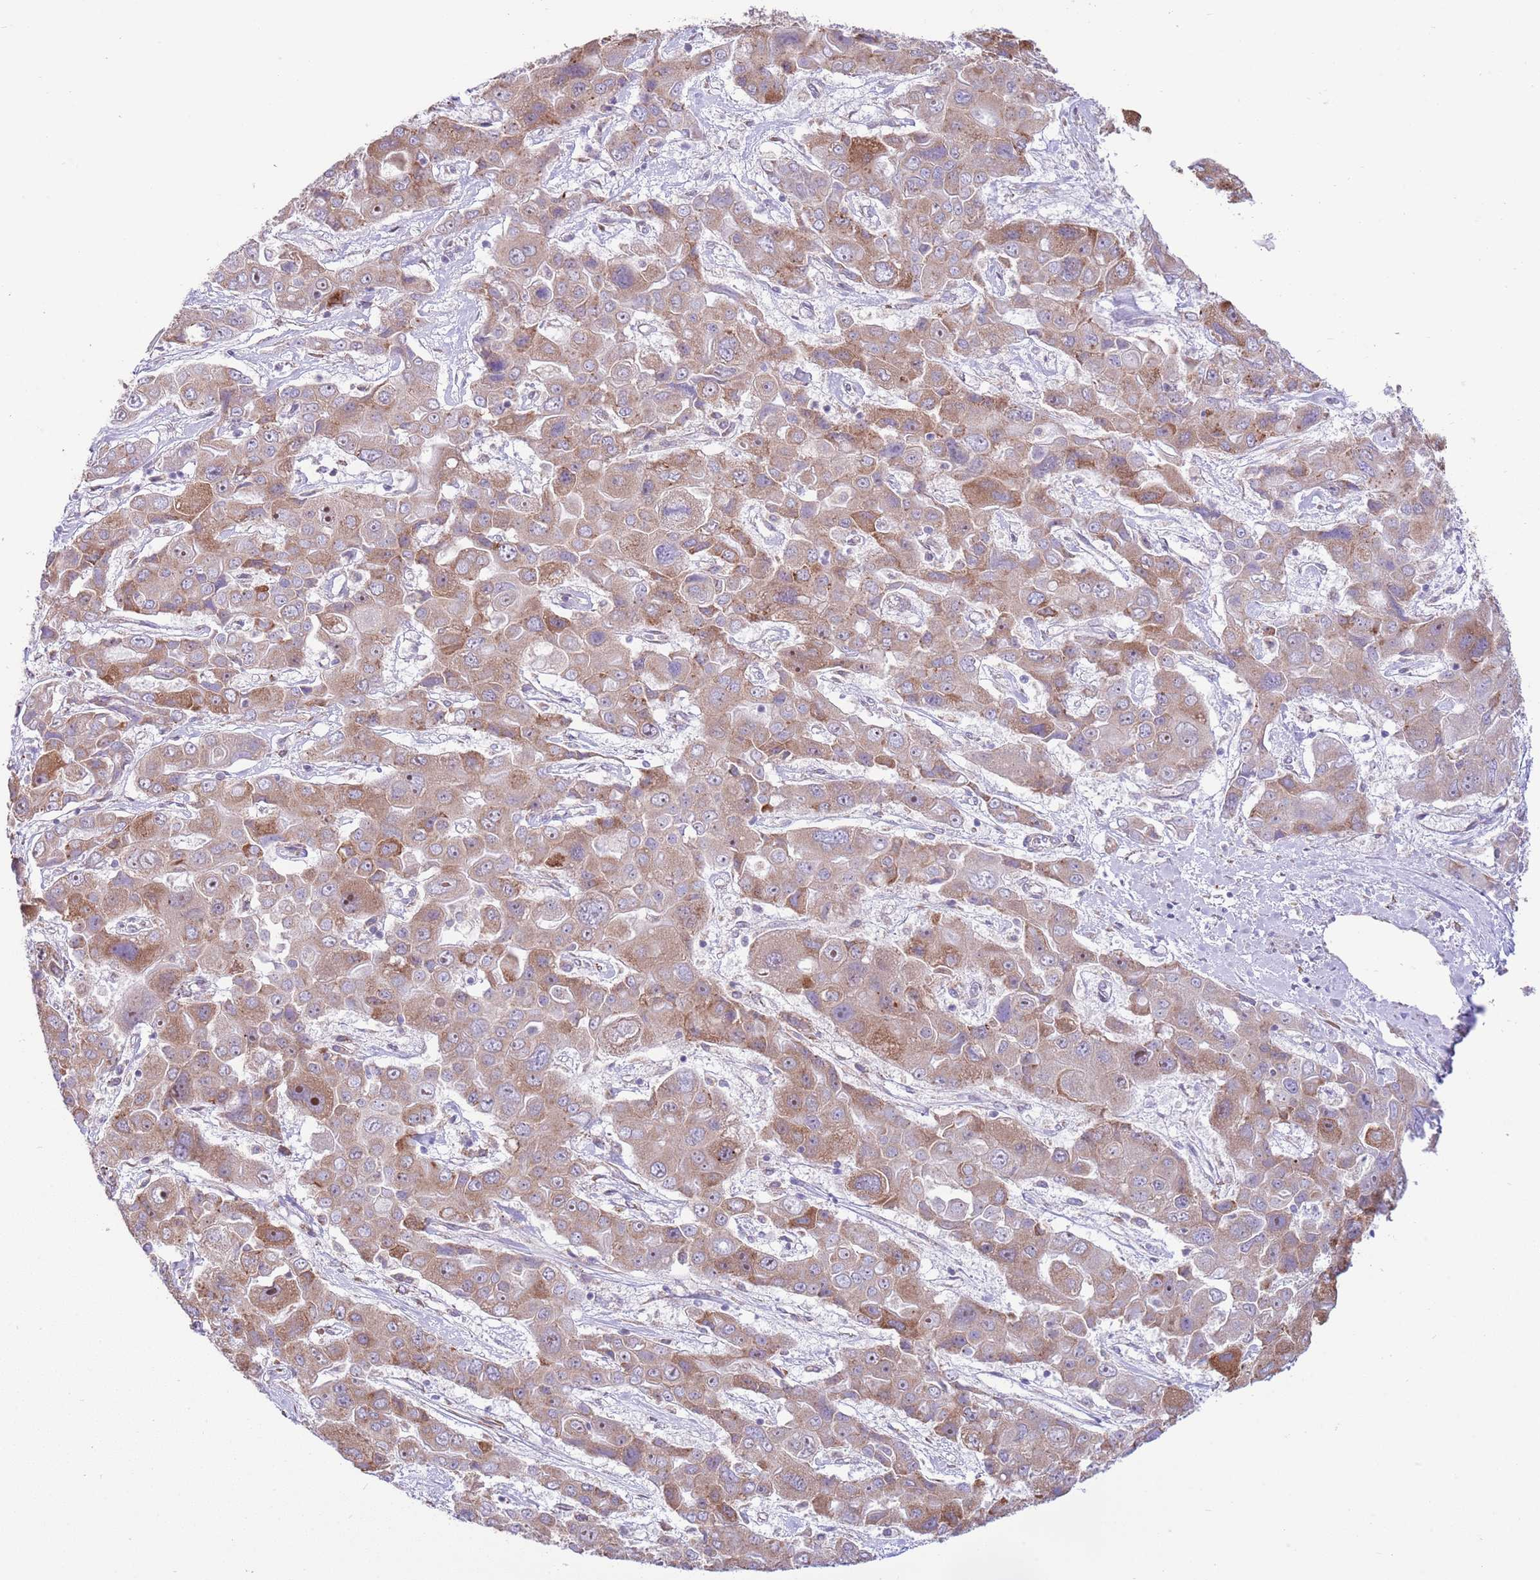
{"staining": {"intensity": "moderate", "quantity": ">75%", "location": "cytoplasmic/membranous"}, "tissue": "liver cancer", "cell_type": "Tumor cells", "image_type": "cancer", "snomed": [{"axis": "morphology", "description": "Cholangiocarcinoma"}, {"axis": "topography", "description": "Liver"}], "caption": "About >75% of tumor cells in liver cancer demonstrate moderate cytoplasmic/membranous protein expression as visualized by brown immunohistochemical staining.", "gene": "DAND5", "patient": {"sex": "male", "age": 67}}